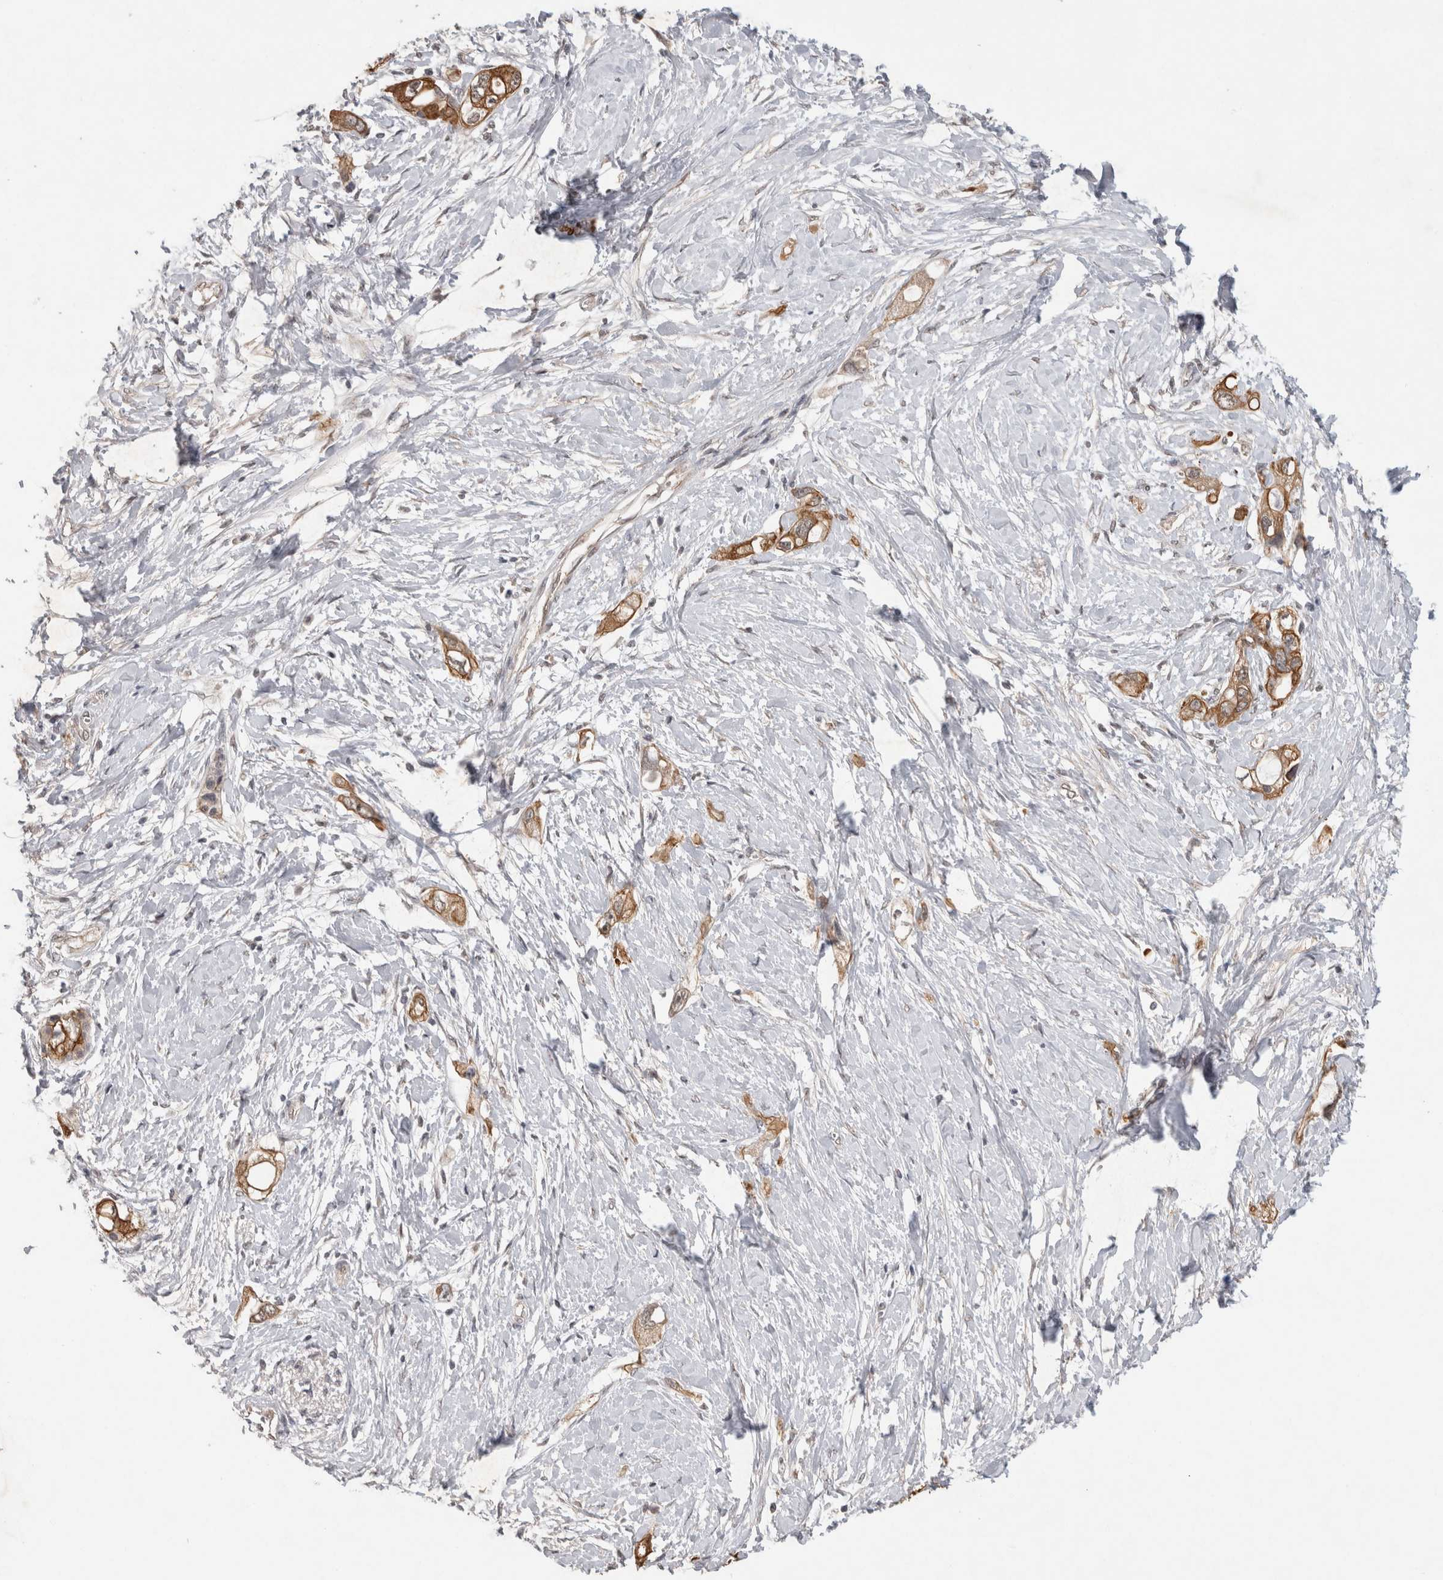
{"staining": {"intensity": "moderate", "quantity": ">75%", "location": "cytoplasmic/membranous"}, "tissue": "pancreatic cancer", "cell_type": "Tumor cells", "image_type": "cancer", "snomed": [{"axis": "morphology", "description": "Adenocarcinoma, NOS"}, {"axis": "topography", "description": "Pancreas"}], "caption": "Pancreatic cancer (adenocarcinoma) was stained to show a protein in brown. There is medium levels of moderate cytoplasmic/membranous staining in approximately >75% of tumor cells. (brown staining indicates protein expression, while blue staining denotes nuclei).", "gene": "RHPN1", "patient": {"sex": "female", "age": 56}}